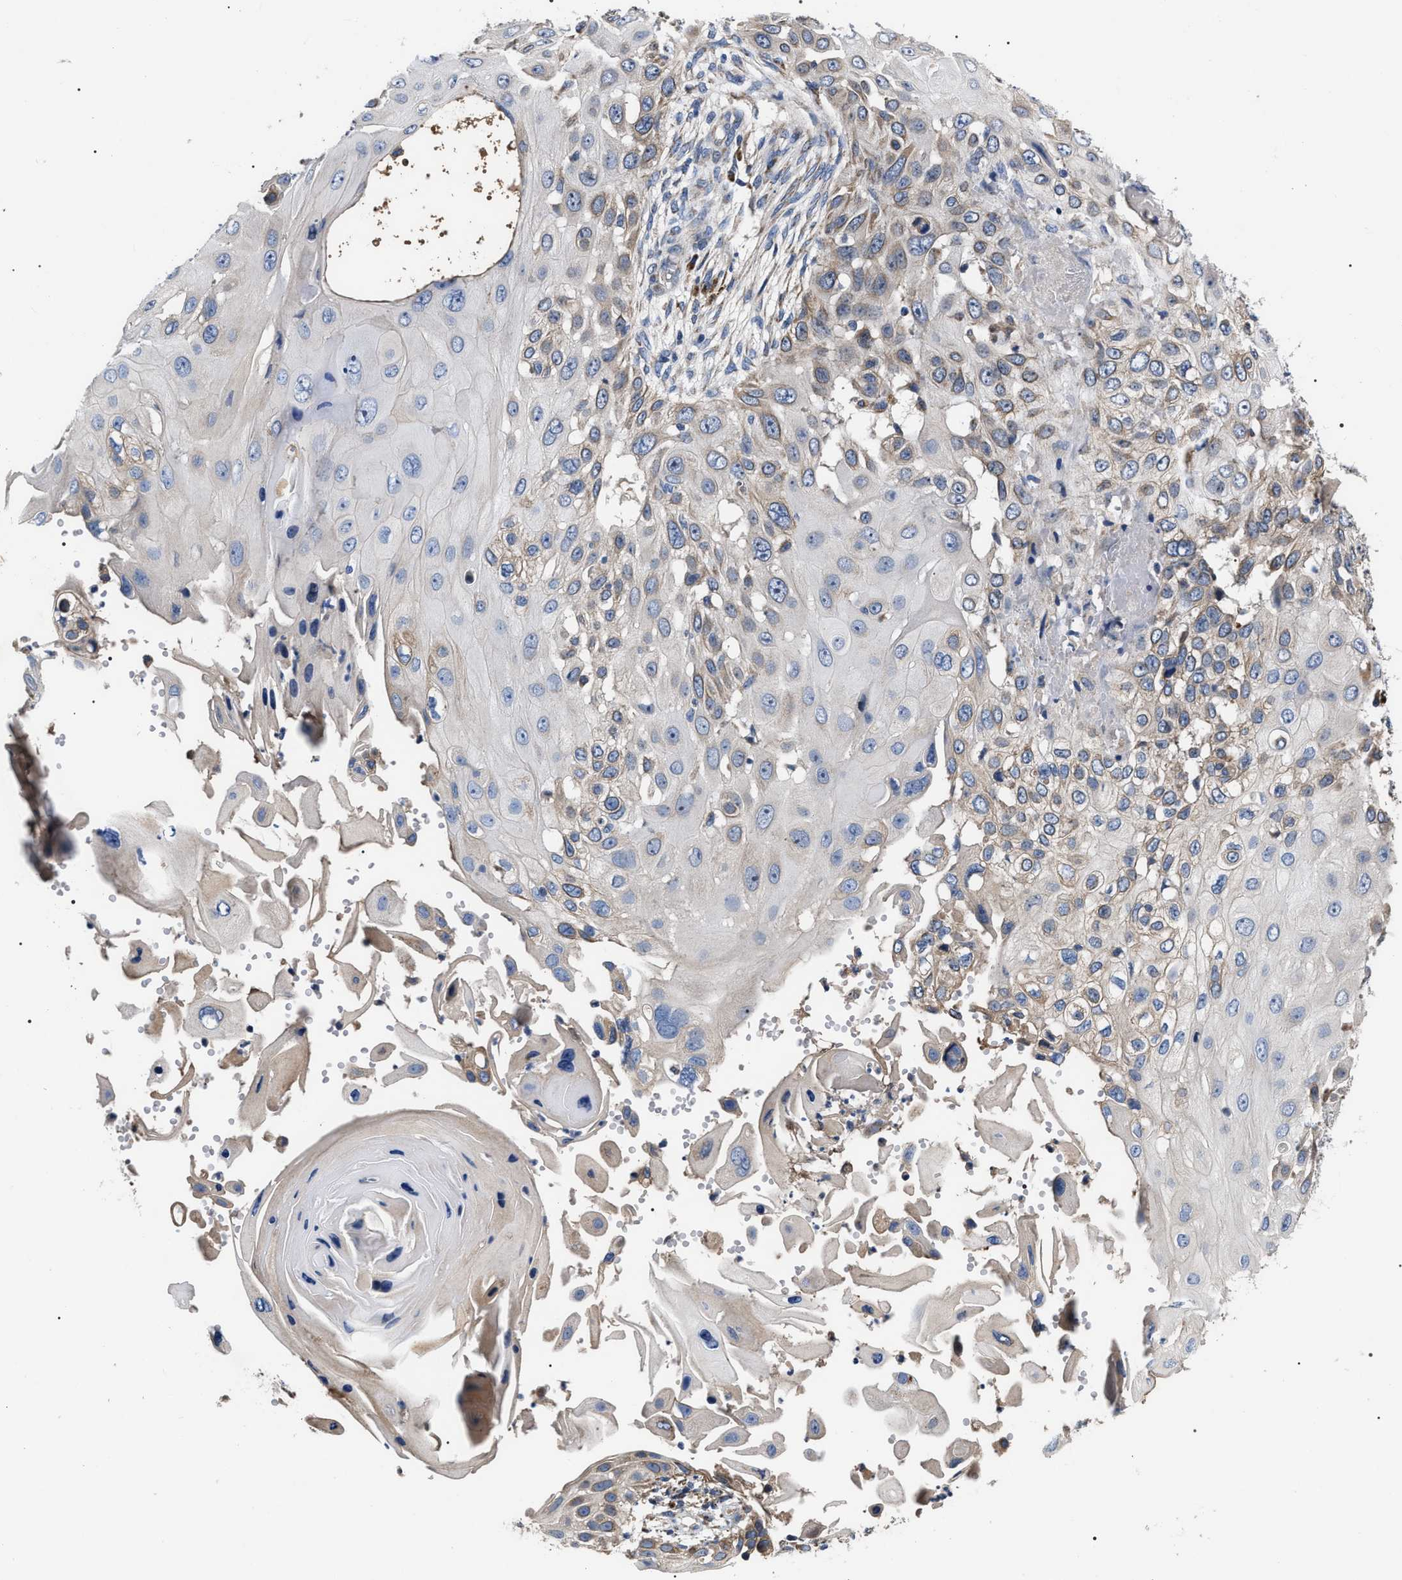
{"staining": {"intensity": "moderate", "quantity": "<25%", "location": "cytoplasmic/membranous"}, "tissue": "skin cancer", "cell_type": "Tumor cells", "image_type": "cancer", "snomed": [{"axis": "morphology", "description": "Squamous cell carcinoma, NOS"}, {"axis": "topography", "description": "Skin"}], "caption": "Skin cancer stained with a brown dye demonstrates moderate cytoplasmic/membranous positive positivity in approximately <25% of tumor cells.", "gene": "MACC1", "patient": {"sex": "female", "age": 44}}